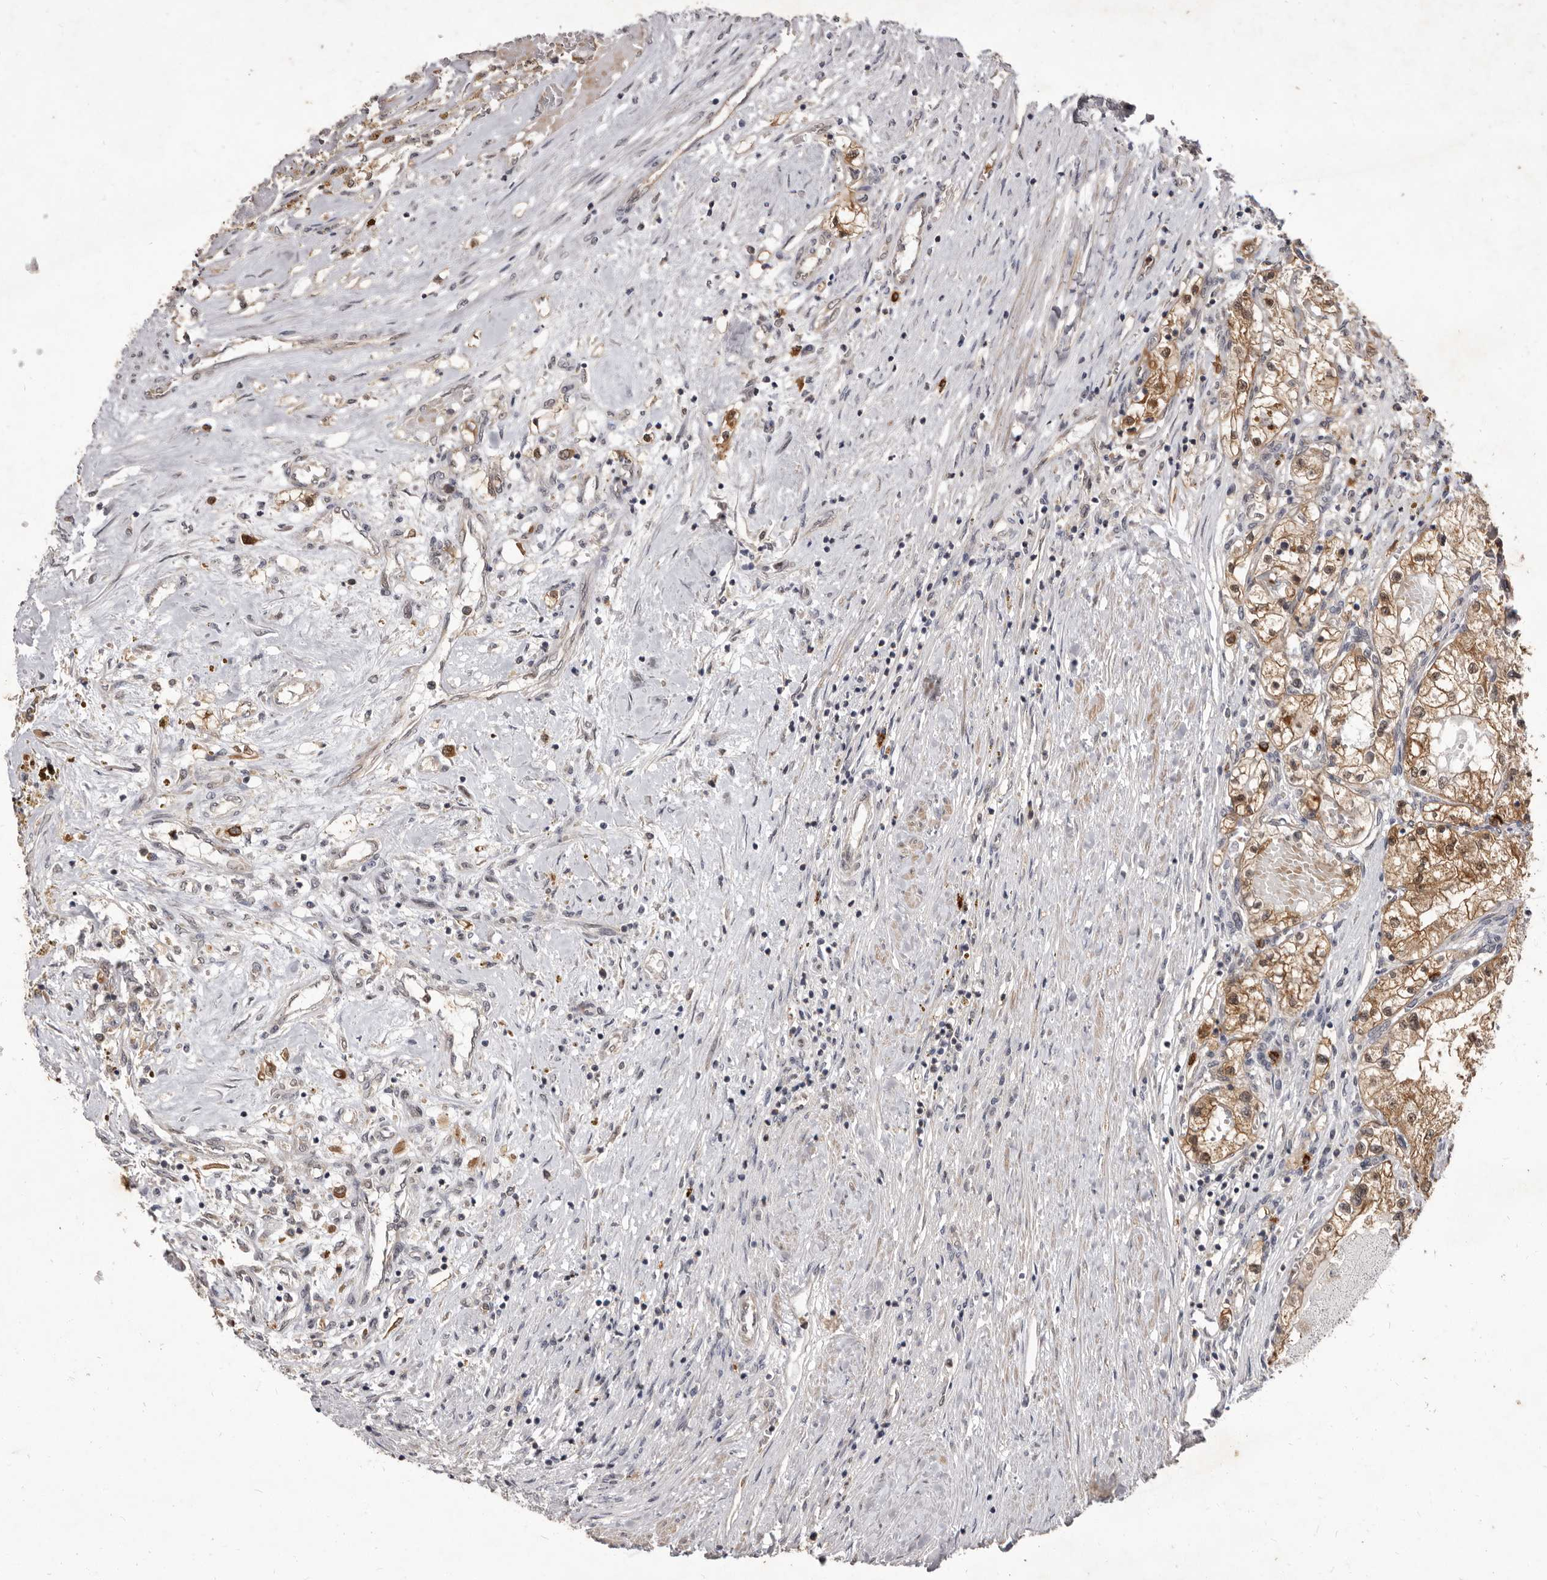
{"staining": {"intensity": "moderate", "quantity": ">75%", "location": "cytoplasmic/membranous,nuclear"}, "tissue": "renal cancer", "cell_type": "Tumor cells", "image_type": "cancer", "snomed": [{"axis": "morphology", "description": "Normal tissue, NOS"}, {"axis": "morphology", "description": "Adenocarcinoma, NOS"}, {"axis": "topography", "description": "Kidney"}], "caption": "Immunohistochemistry (IHC) histopathology image of renal adenocarcinoma stained for a protein (brown), which reveals medium levels of moderate cytoplasmic/membranous and nuclear expression in approximately >75% of tumor cells.", "gene": "ACLY", "patient": {"sex": "male", "age": 68}}